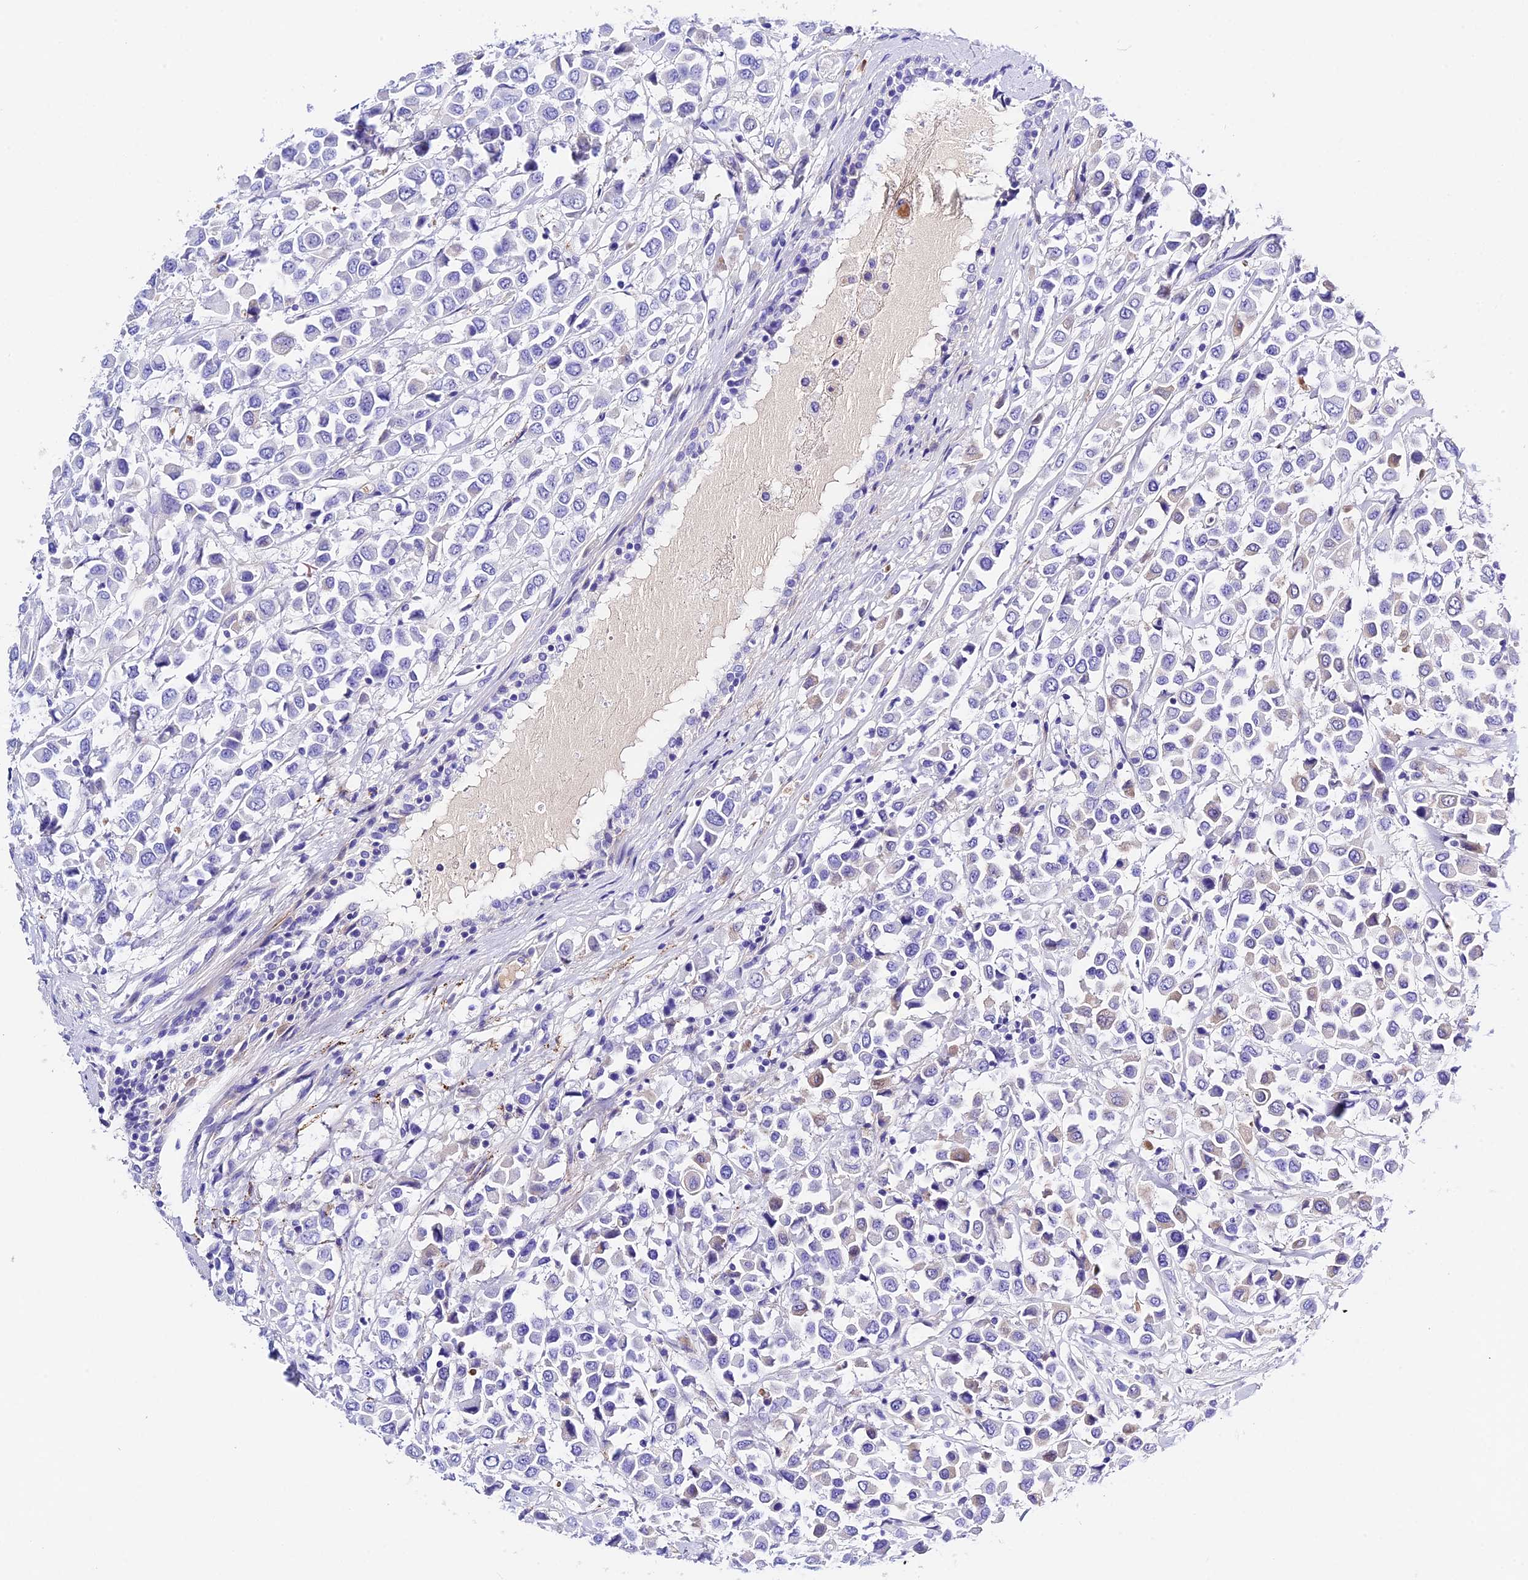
{"staining": {"intensity": "negative", "quantity": "none", "location": "none"}, "tissue": "breast cancer", "cell_type": "Tumor cells", "image_type": "cancer", "snomed": [{"axis": "morphology", "description": "Duct carcinoma"}, {"axis": "topography", "description": "Breast"}], "caption": "Breast cancer (intraductal carcinoma) was stained to show a protein in brown. There is no significant staining in tumor cells.", "gene": "PSG11", "patient": {"sex": "female", "age": 61}}